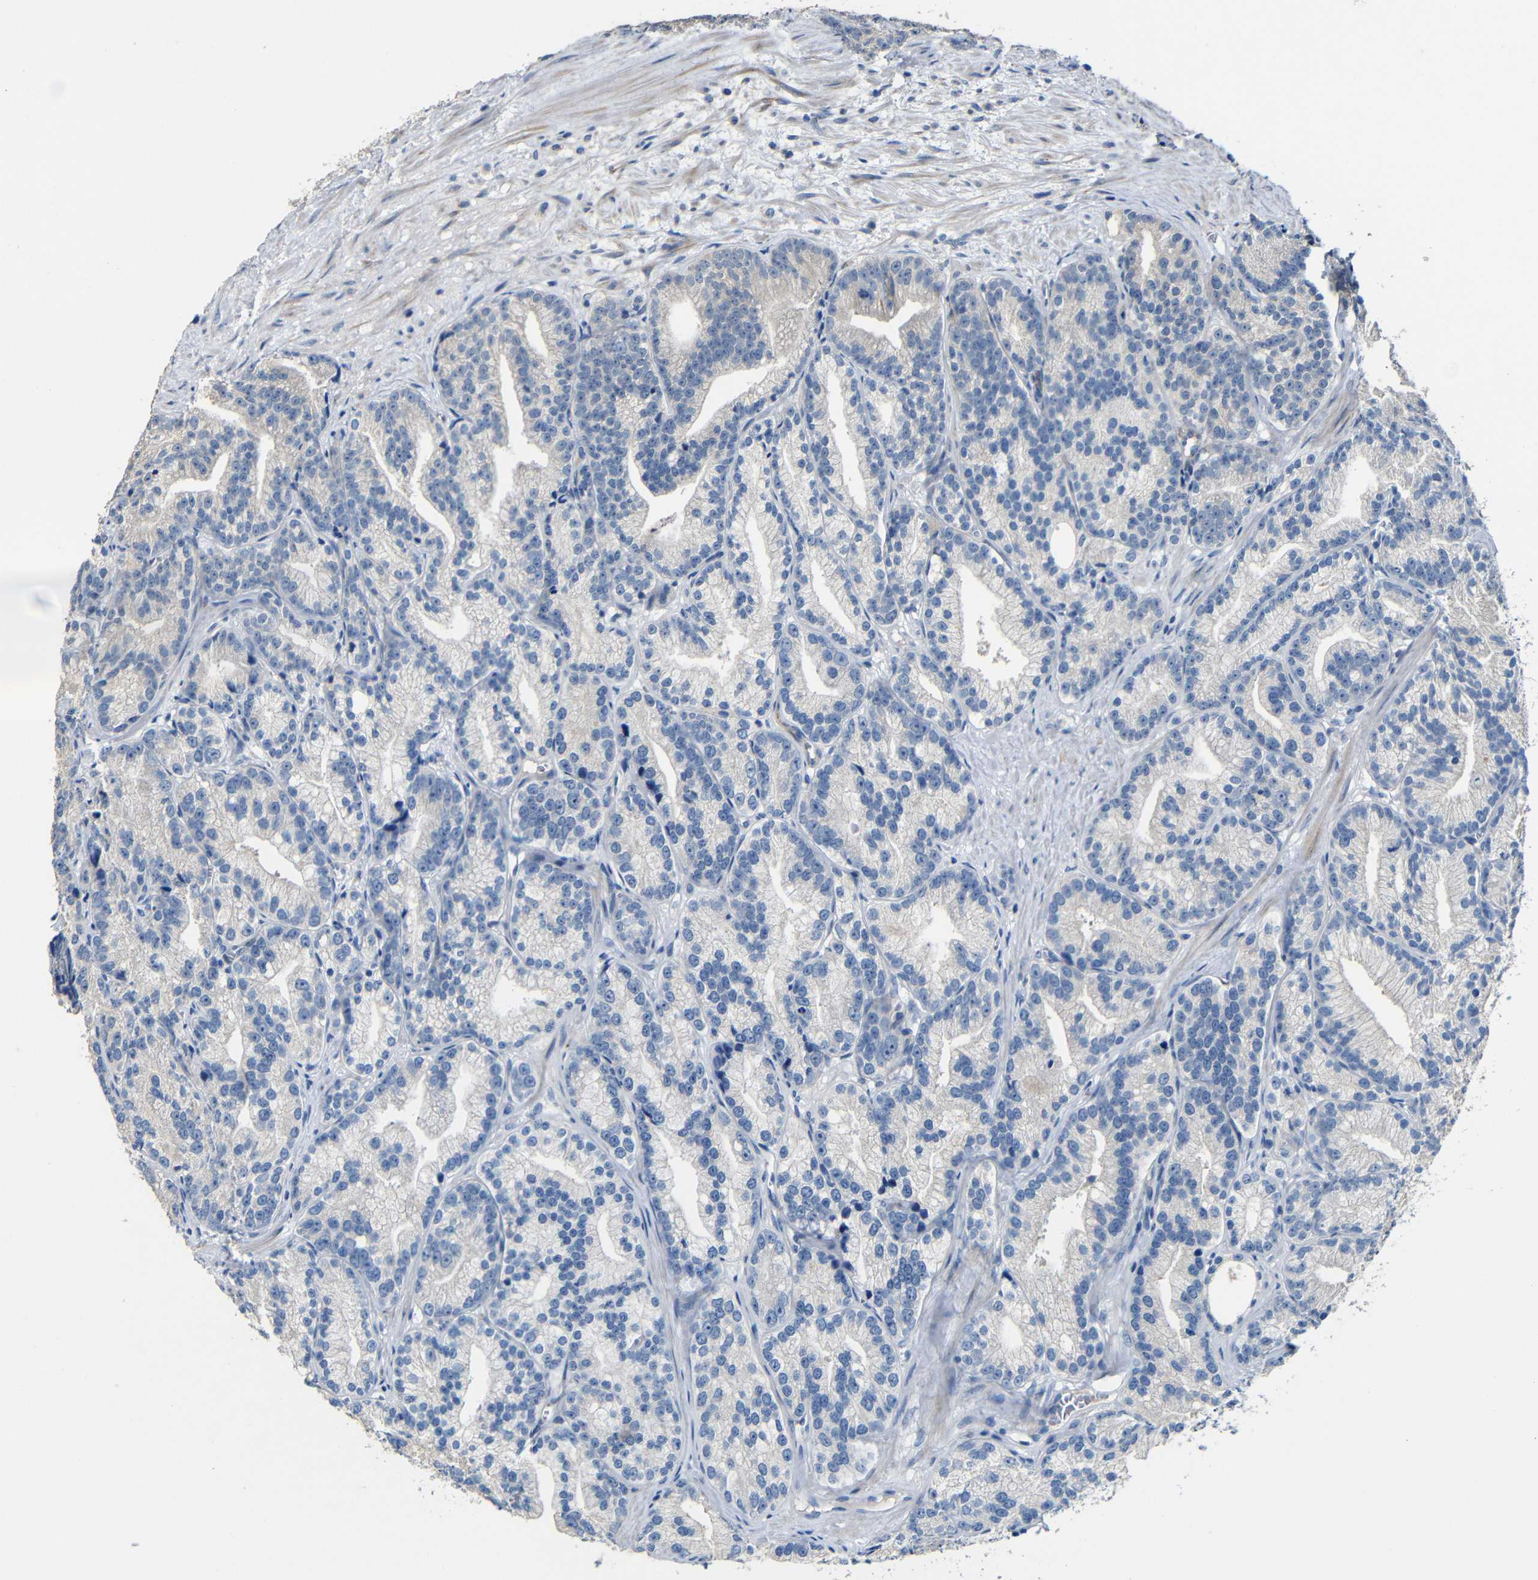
{"staining": {"intensity": "negative", "quantity": "none", "location": "none"}, "tissue": "prostate cancer", "cell_type": "Tumor cells", "image_type": "cancer", "snomed": [{"axis": "morphology", "description": "Adenocarcinoma, Low grade"}, {"axis": "topography", "description": "Prostate"}], "caption": "A histopathology image of human prostate low-grade adenocarcinoma is negative for staining in tumor cells.", "gene": "ACKR2", "patient": {"sex": "male", "age": 89}}